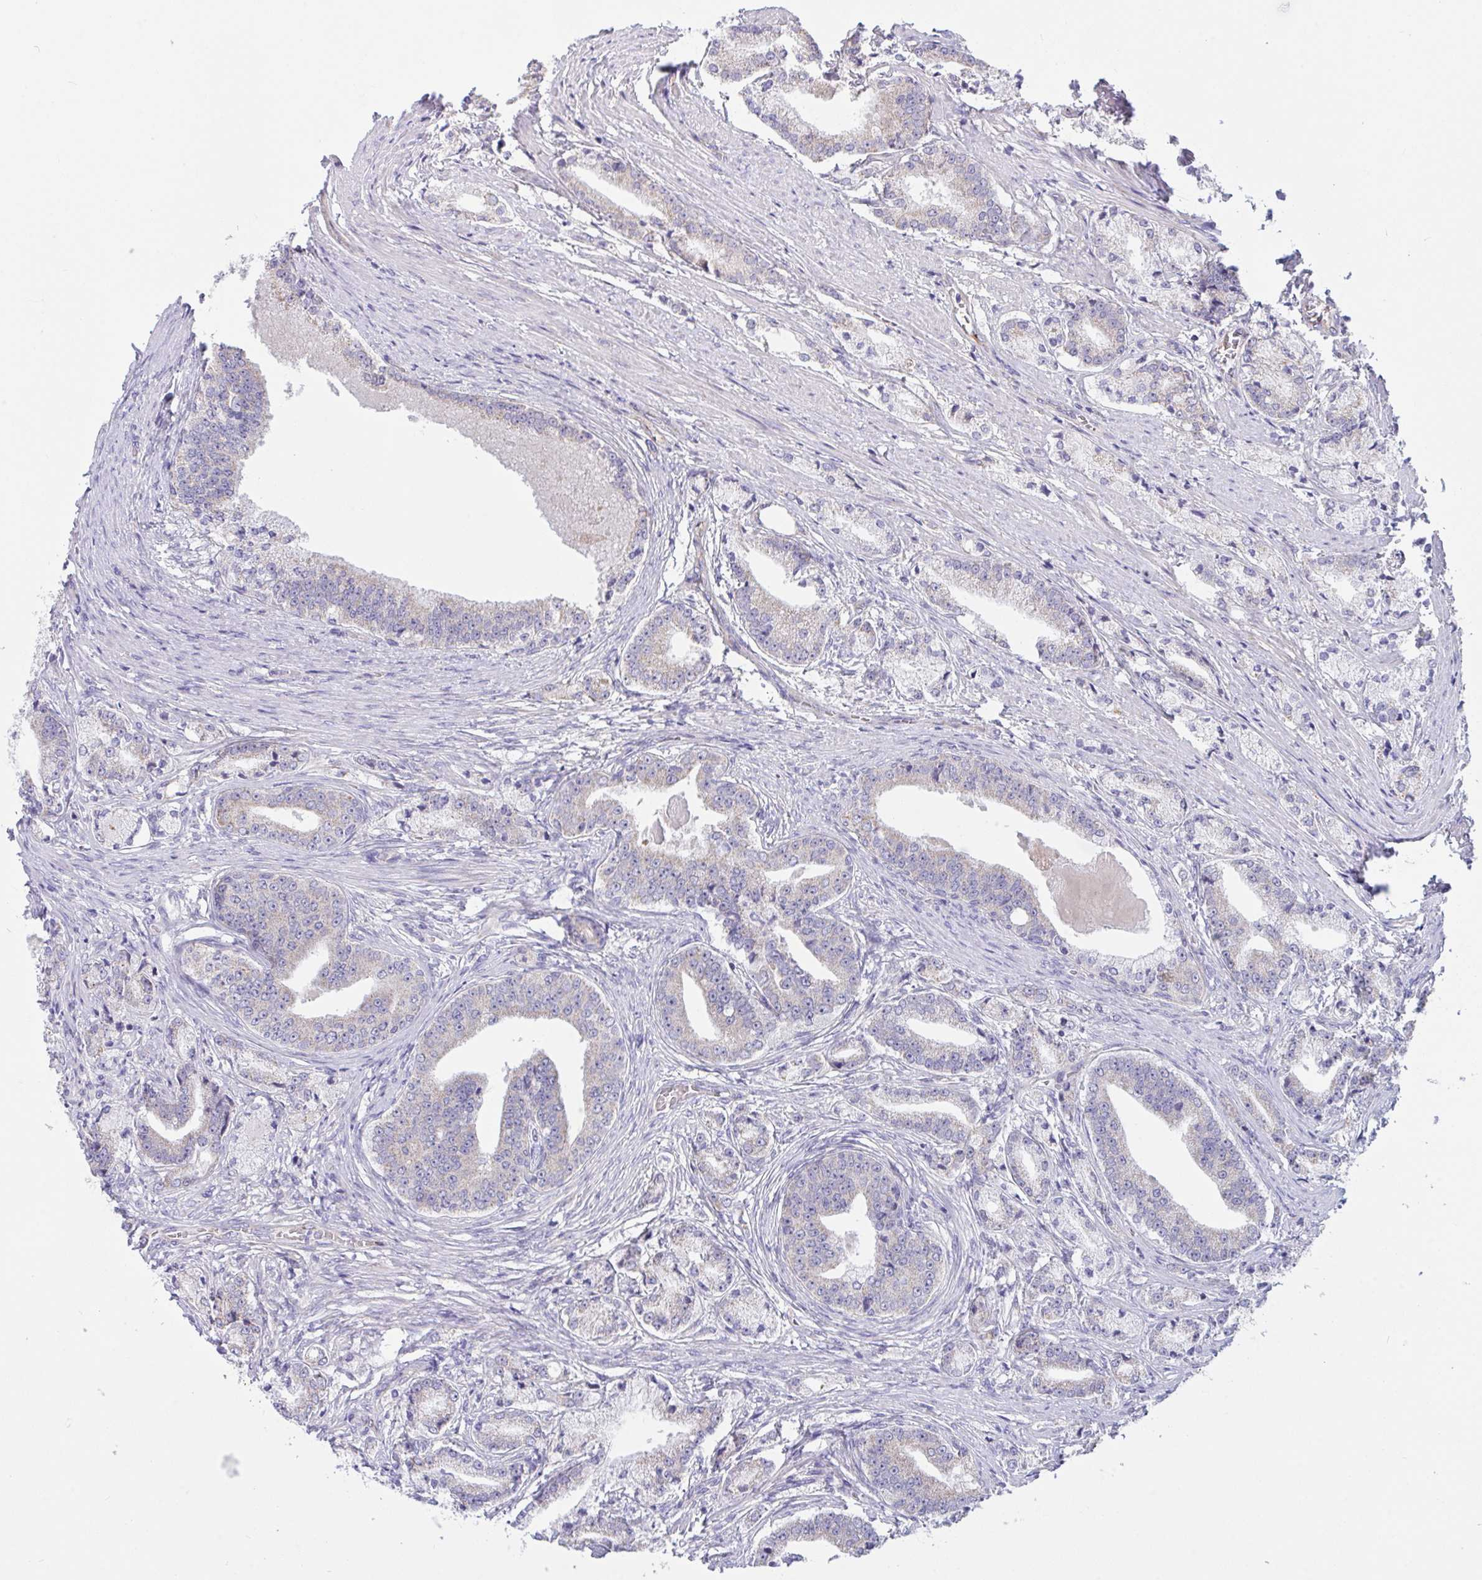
{"staining": {"intensity": "negative", "quantity": "none", "location": "none"}, "tissue": "prostate cancer", "cell_type": "Tumor cells", "image_type": "cancer", "snomed": [{"axis": "morphology", "description": "Adenocarcinoma, High grade"}, {"axis": "topography", "description": "Prostate and seminal vesicle, NOS"}], "caption": "This is a micrograph of IHC staining of prostate adenocarcinoma (high-grade), which shows no positivity in tumor cells.", "gene": "IL37", "patient": {"sex": "male", "age": 61}}